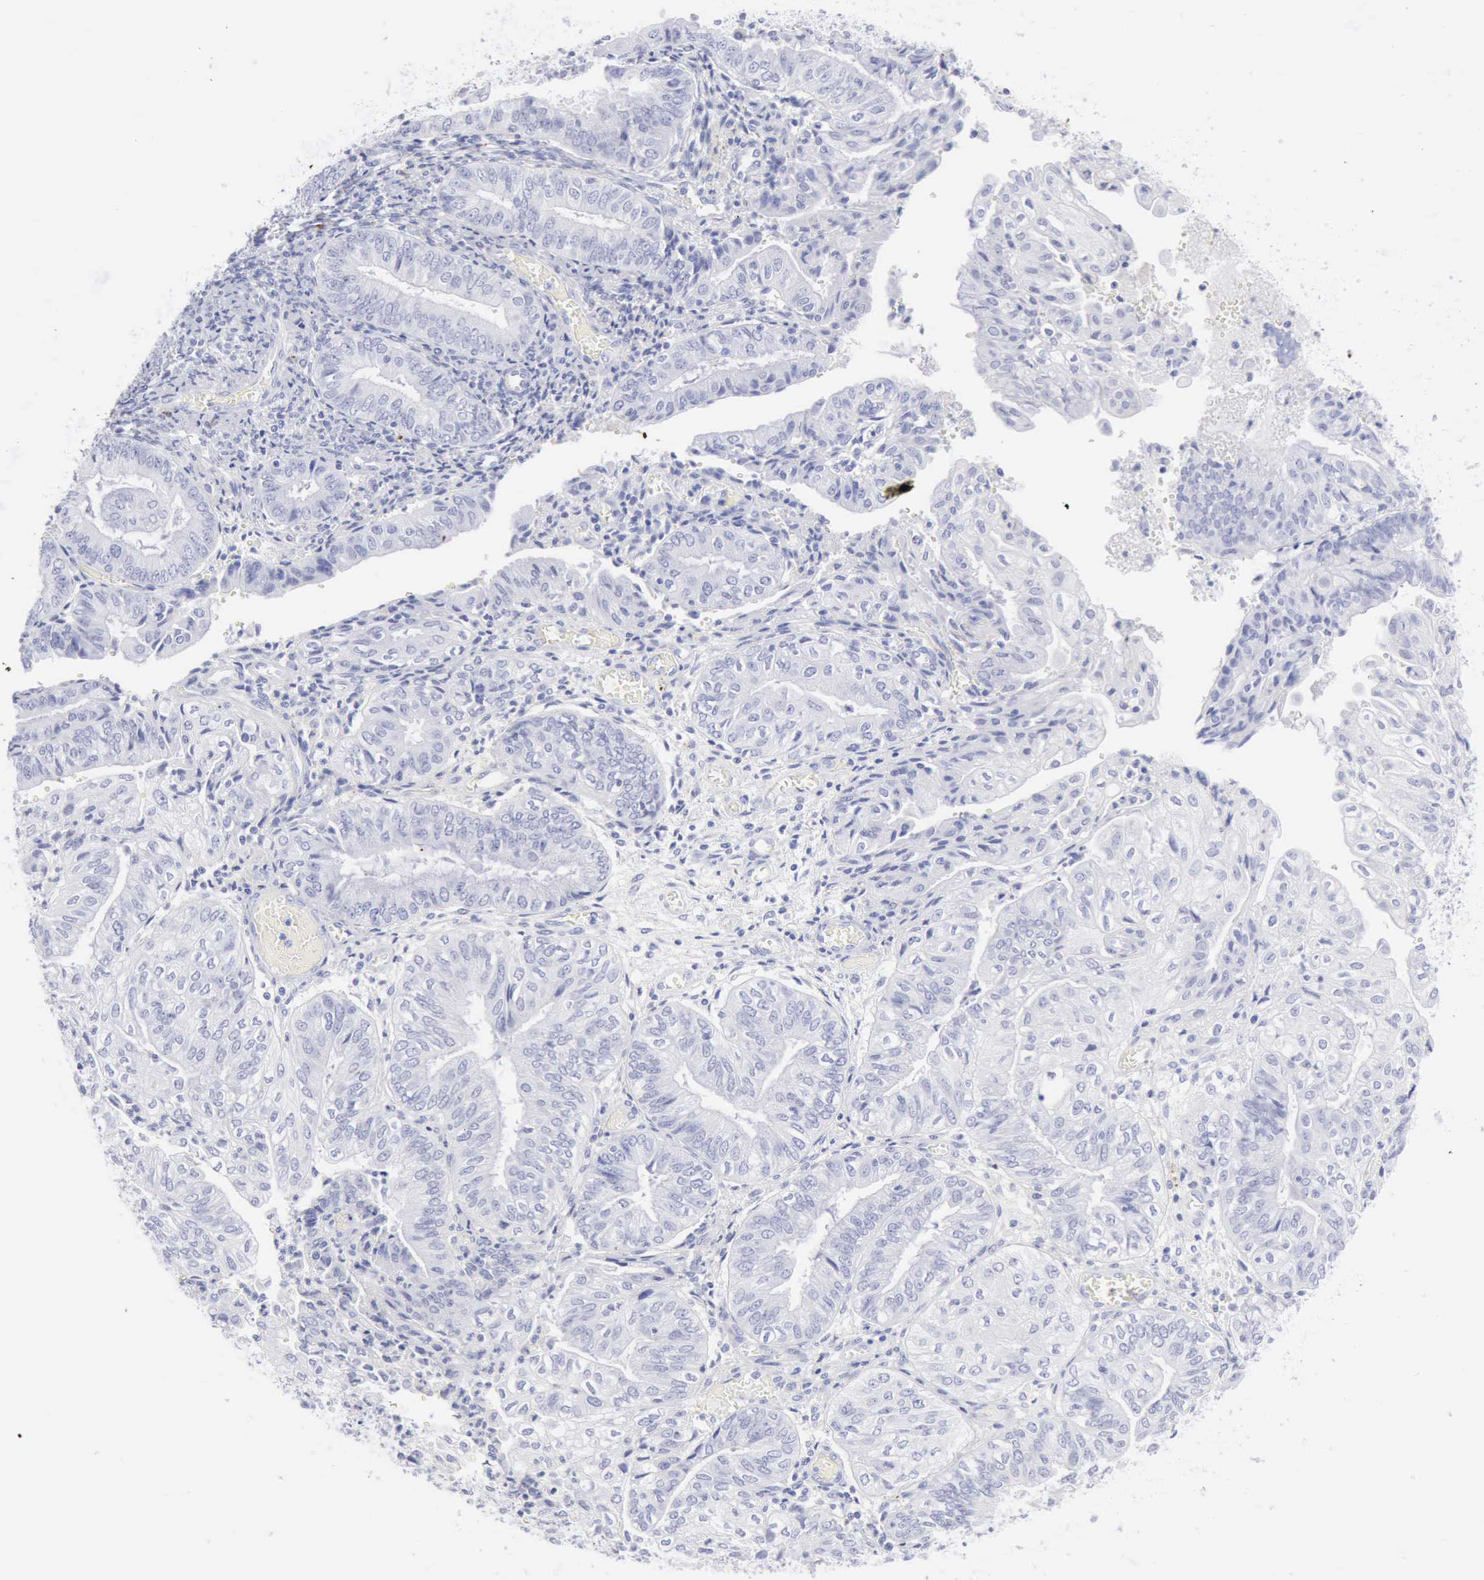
{"staining": {"intensity": "negative", "quantity": "none", "location": "none"}, "tissue": "endometrial cancer", "cell_type": "Tumor cells", "image_type": "cancer", "snomed": [{"axis": "morphology", "description": "Adenocarcinoma, NOS"}, {"axis": "topography", "description": "Endometrium"}], "caption": "DAB (3,3'-diaminobenzidine) immunohistochemical staining of human endometrial adenocarcinoma exhibits no significant expression in tumor cells.", "gene": "KRT10", "patient": {"sex": "female", "age": 55}}